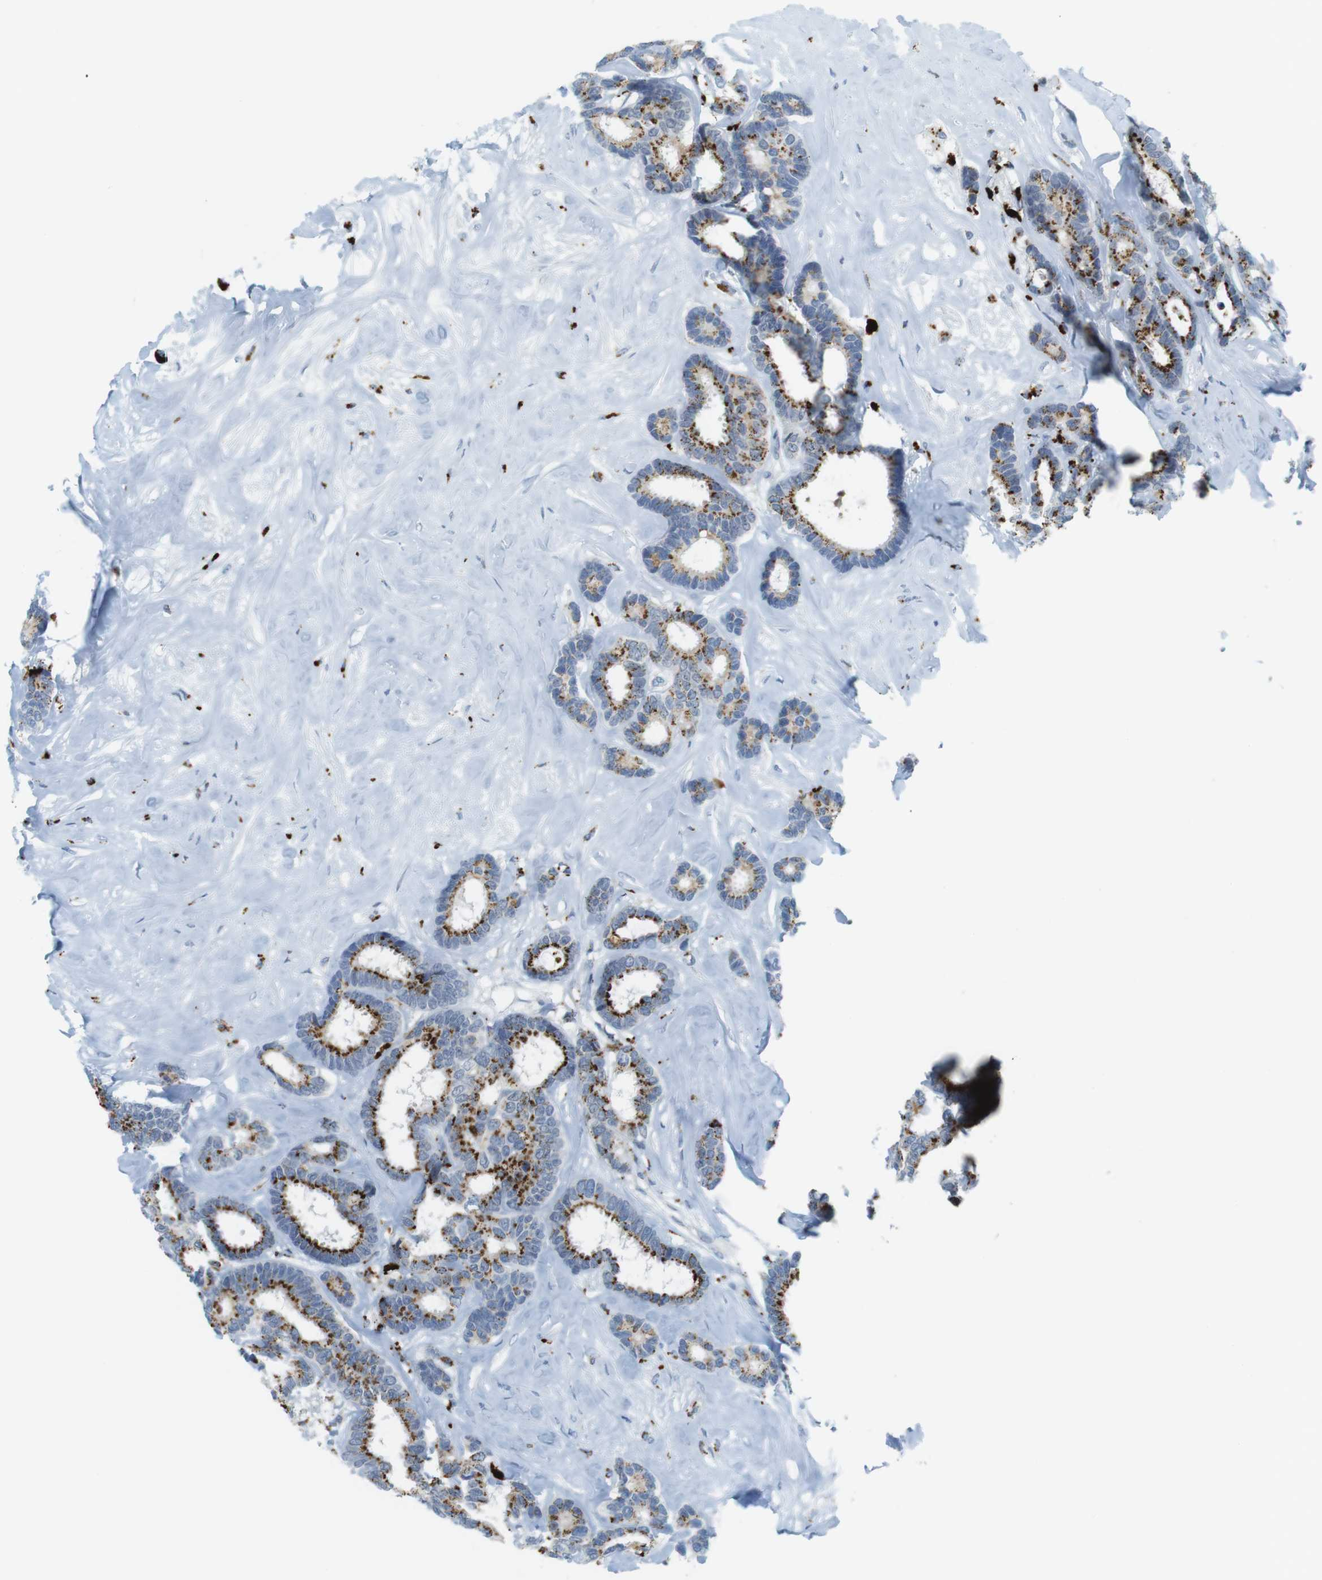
{"staining": {"intensity": "strong", "quantity": ">75%", "location": "cytoplasmic/membranous"}, "tissue": "breast cancer", "cell_type": "Tumor cells", "image_type": "cancer", "snomed": [{"axis": "morphology", "description": "Duct carcinoma"}, {"axis": "topography", "description": "Breast"}], "caption": "IHC of human breast cancer (invasive ductal carcinoma) demonstrates high levels of strong cytoplasmic/membranous positivity in approximately >75% of tumor cells. The staining was performed using DAB (3,3'-diaminobenzidine) to visualize the protein expression in brown, while the nuclei were stained in blue with hematoxylin (Magnification: 20x).", "gene": "YIPF1", "patient": {"sex": "female", "age": 87}}